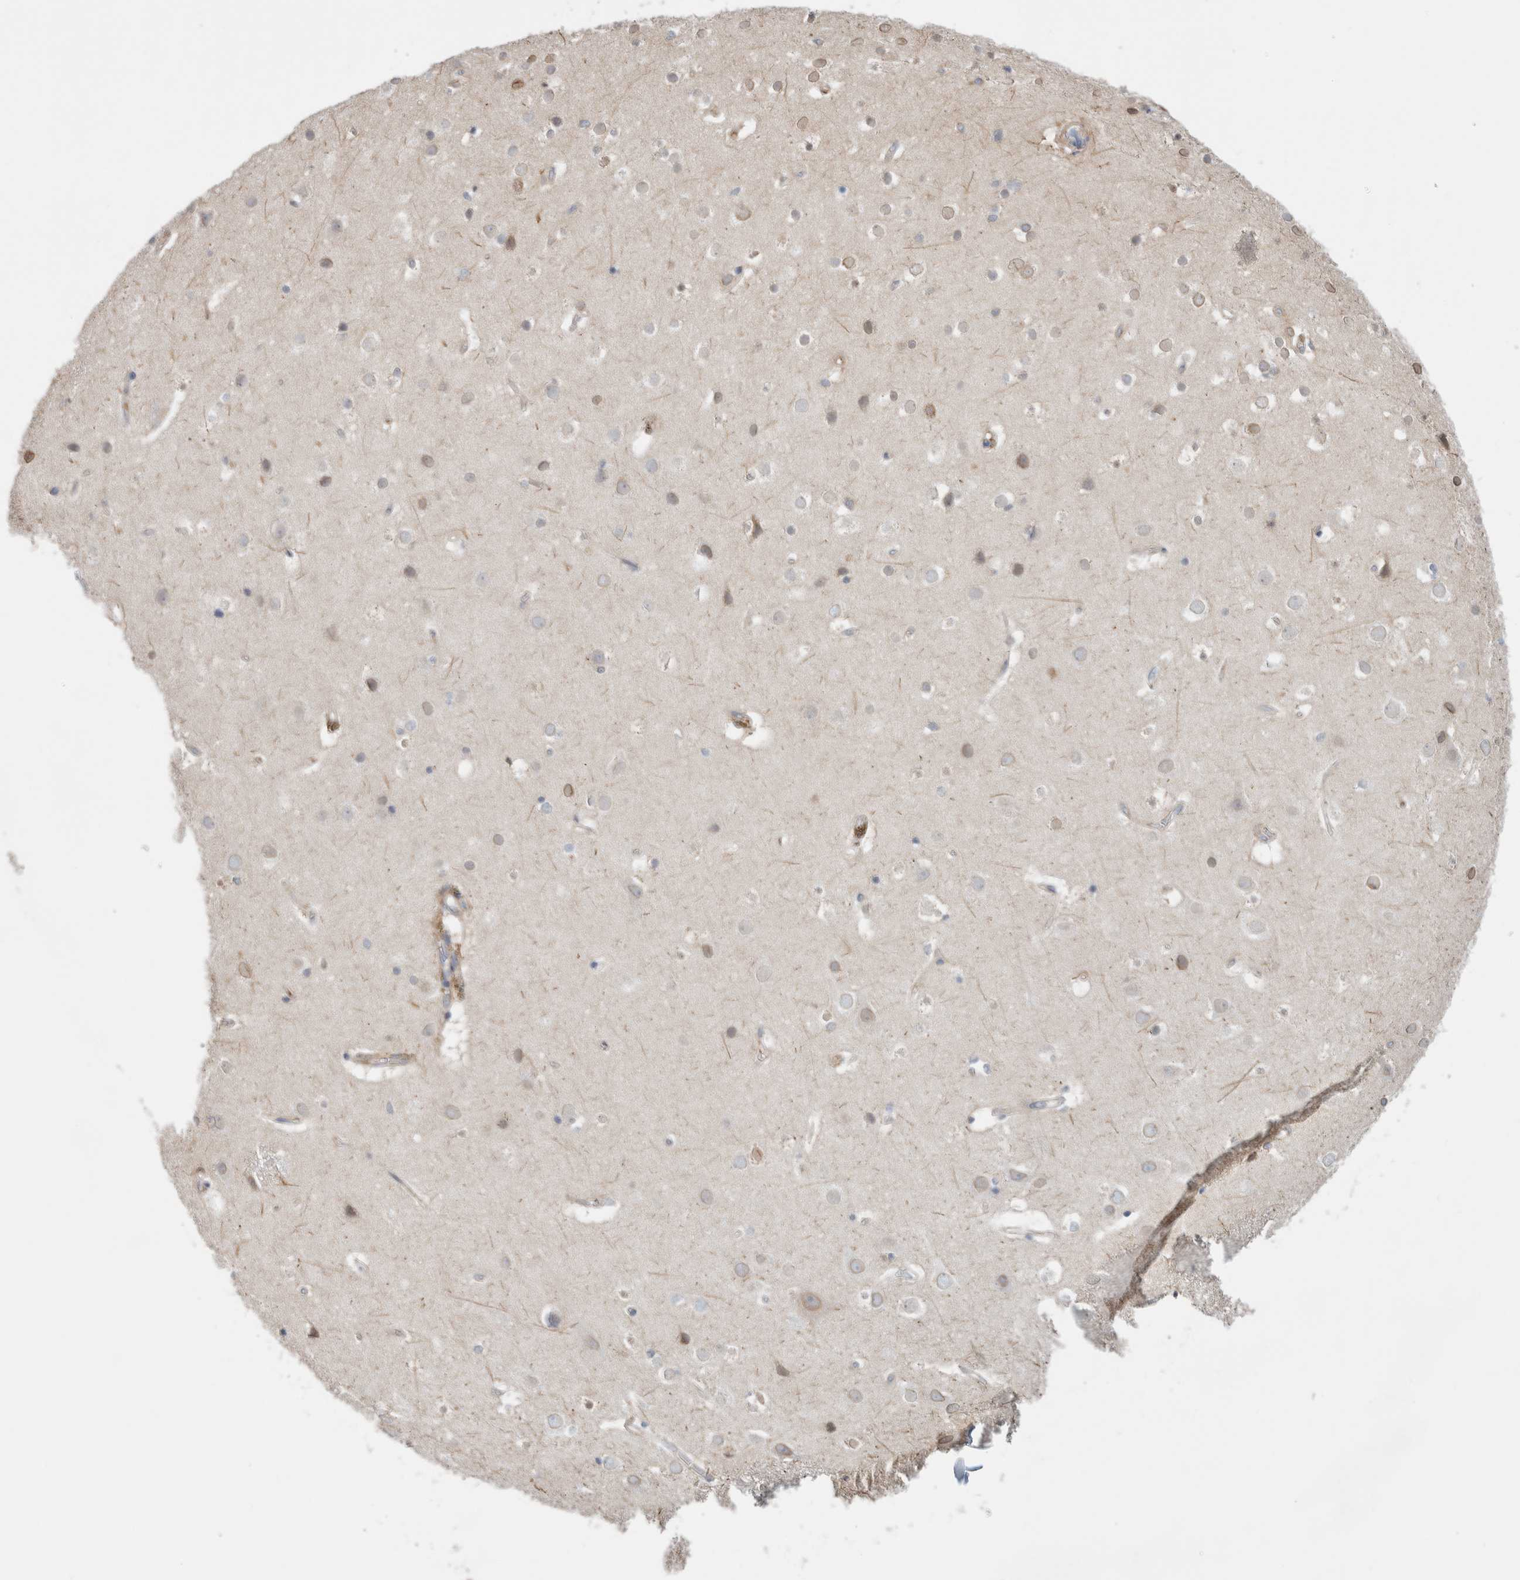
{"staining": {"intensity": "weak", "quantity": ">75%", "location": "cytoplasmic/membranous"}, "tissue": "cerebral cortex", "cell_type": "Endothelial cells", "image_type": "normal", "snomed": [{"axis": "morphology", "description": "Normal tissue, NOS"}, {"axis": "topography", "description": "Cerebral cortex"}], "caption": "Immunohistochemical staining of normal cerebral cortex displays >75% levels of weak cytoplasmic/membranous protein positivity in about >75% of endothelial cells.", "gene": "CFI", "patient": {"sex": "male", "age": 54}}